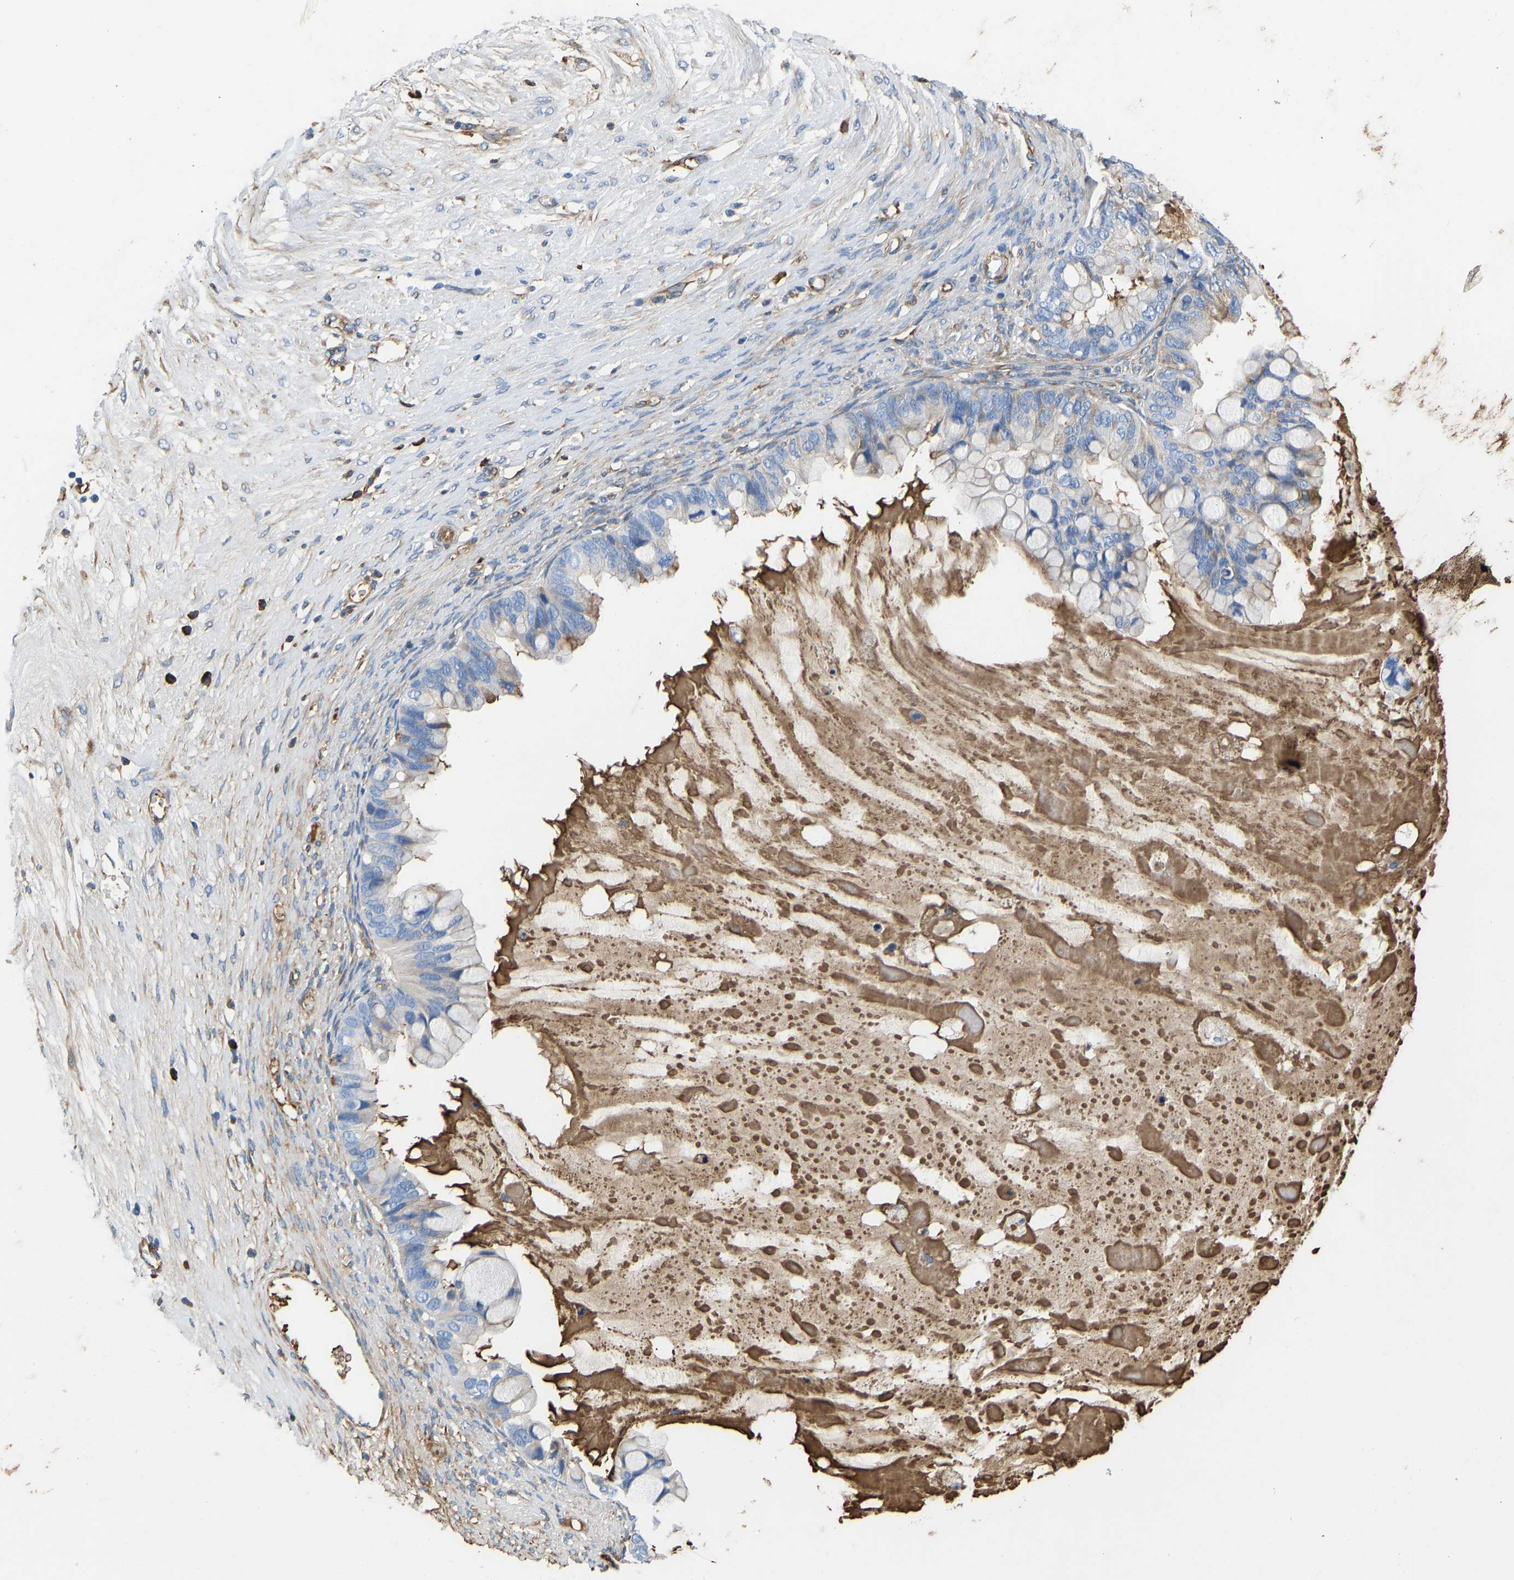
{"staining": {"intensity": "negative", "quantity": "none", "location": "none"}, "tissue": "ovarian cancer", "cell_type": "Tumor cells", "image_type": "cancer", "snomed": [{"axis": "morphology", "description": "Cystadenocarcinoma, mucinous, NOS"}, {"axis": "topography", "description": "Ovary"}], "caption": "The immunohistochemistry (IHC) photomicrograph has no significant positivity in tumor cells of ovarian mucinous cystadenocarcinoma tissue.", "gene": "HSPG2", "patient": {"sex": "female", "age": 80}}